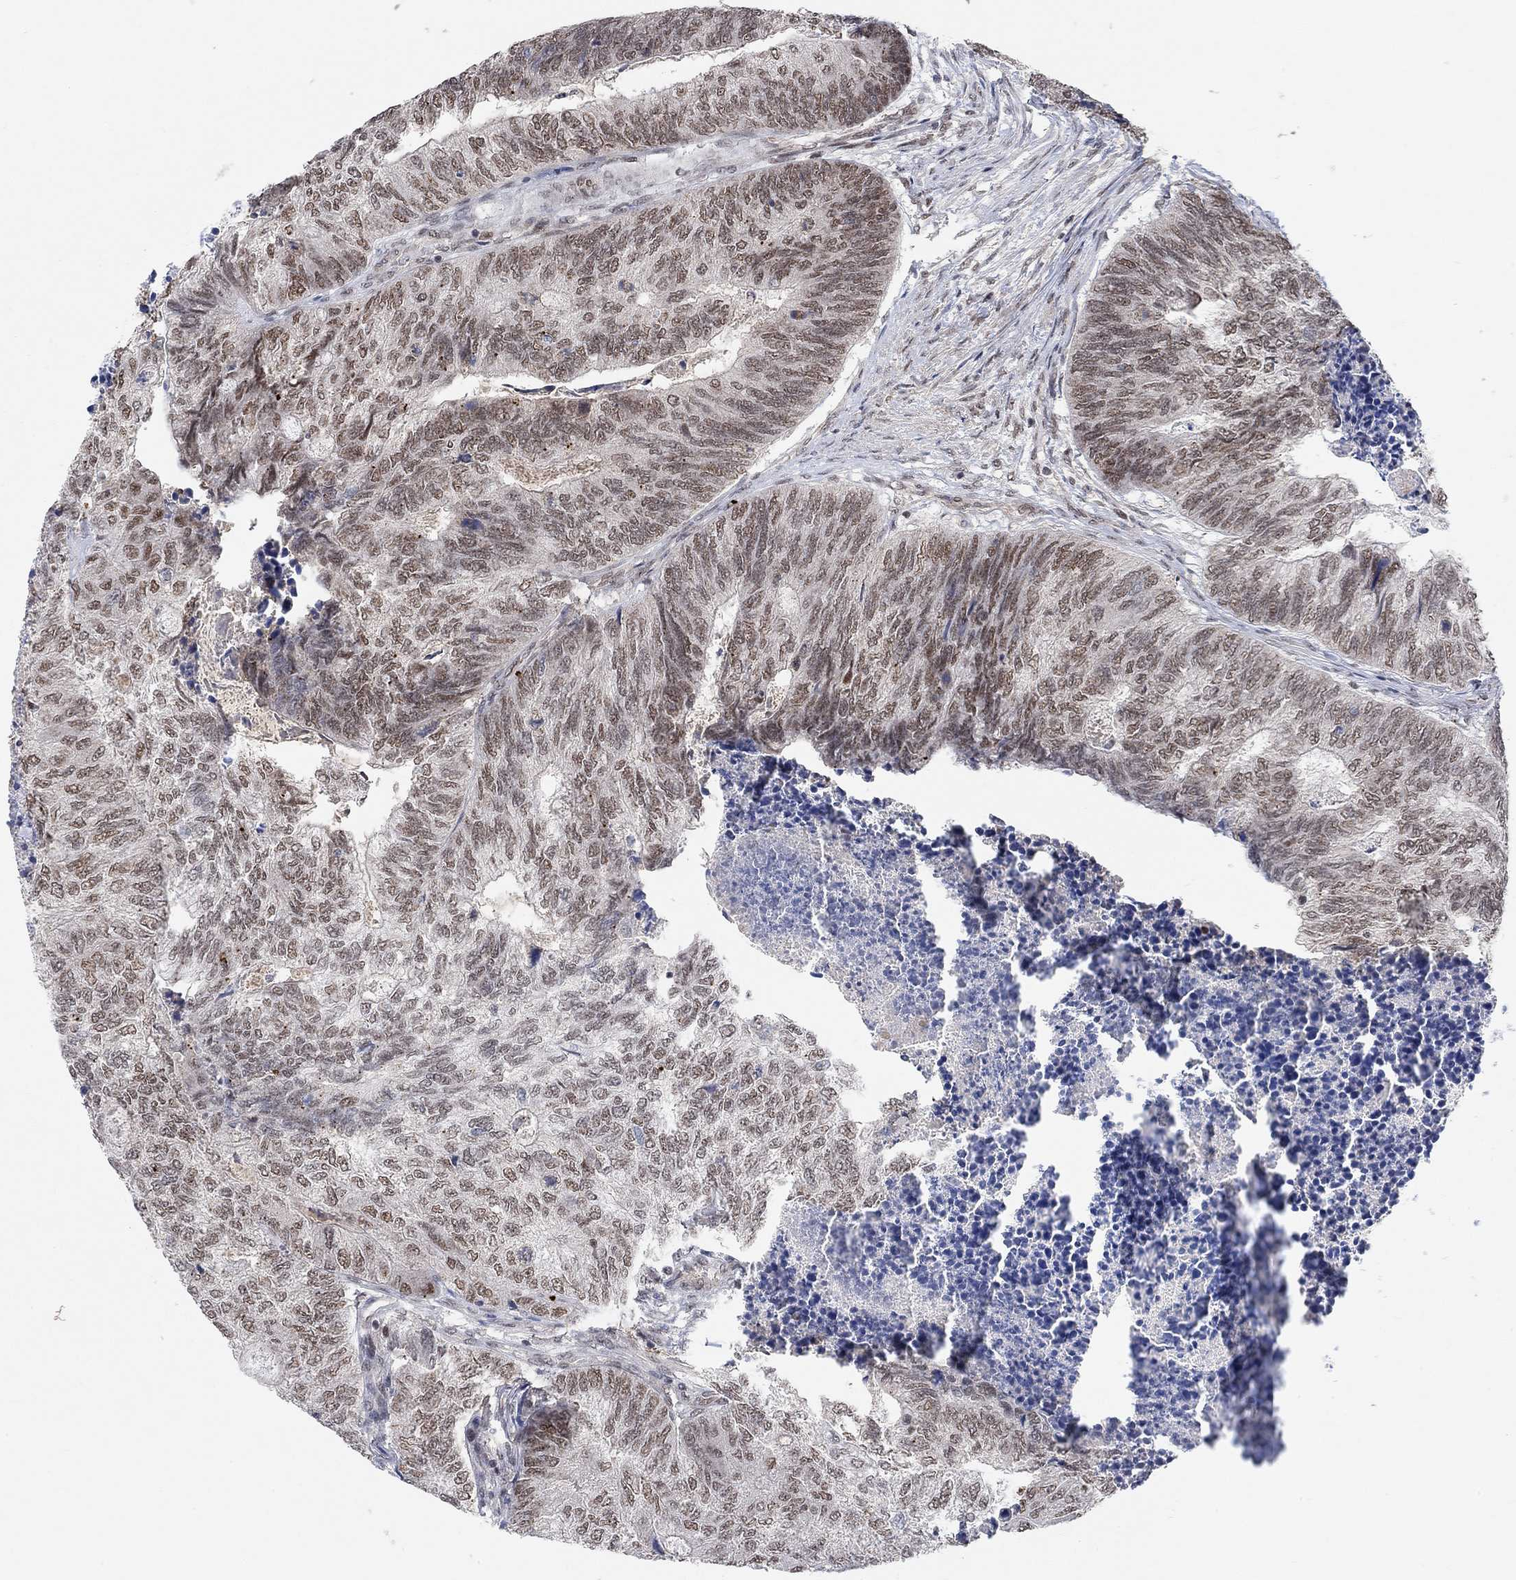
{"staining": {"intensity": "weak", "quantity": "25%-75%", "location": "nuclear"}, "tissue": "colorectal cancer", "cell_type": "Tumor cells", "image_type": "cancer", "snomed": [{"axis": "morphology", "description": "Adenocarcinoma, NOS"}, {"axis": "topography", "description": "Colon"}], "caption": "Immunohistochemistry of human colorectal cancer reveals low levels of weak nuclear expression in approximately 25%-75% of tumor cells. (DAB (3,3'-diaminobenzidine) IHC, brown staining for protein, blue staining for nuclei).", "gene": "THAP8", "patient": {"sex": "female", "age": 67}}